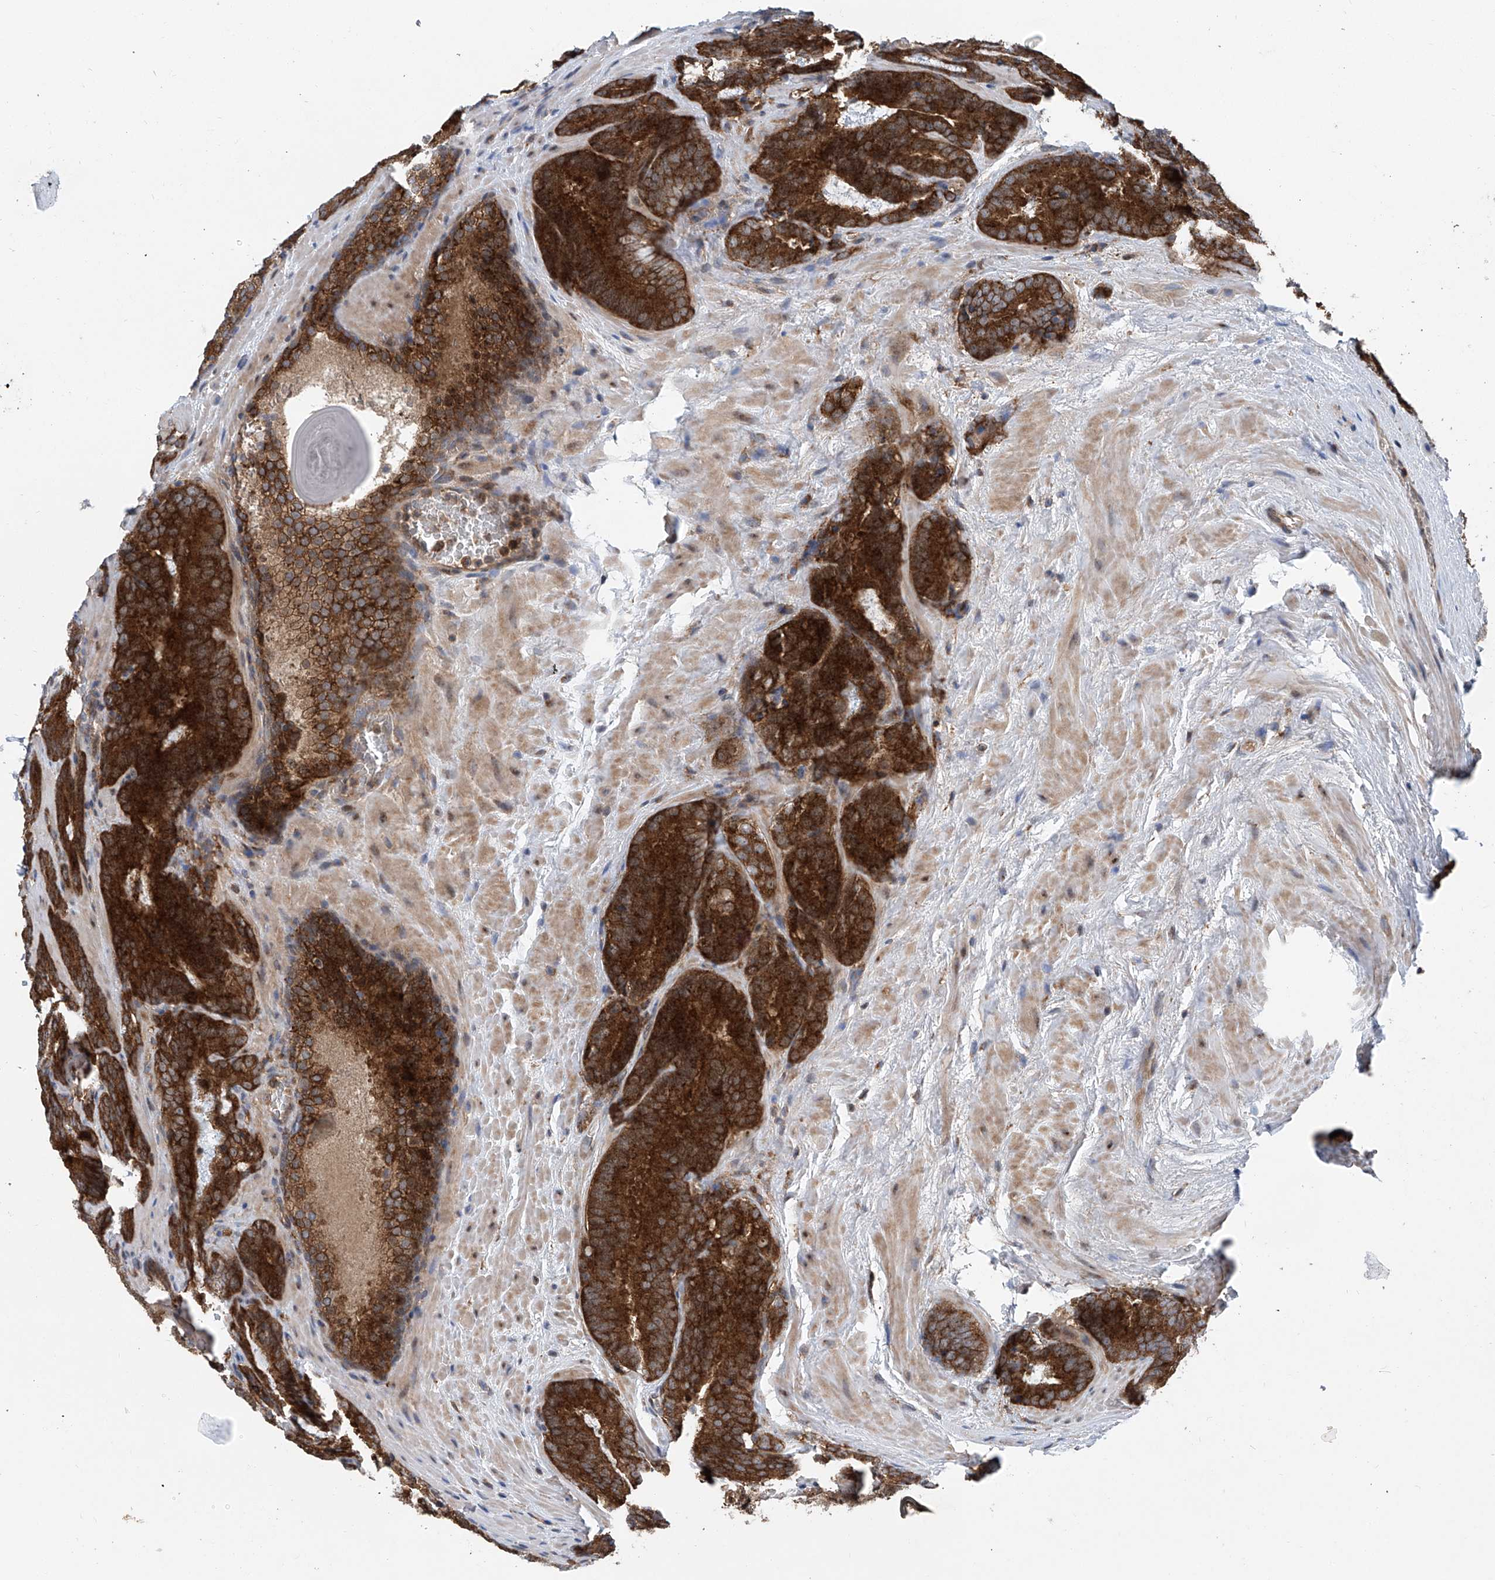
{"staining": {"intensity": "strong", "quantity": ">75%", "location": "cytoplasmic/membranous"}, "tissue": "prostate cancer", "cell_type": "Tumor cells", "image_type": "cancer", "snomed": [{"axis": "morphology", "description": "Adenocarcinoma, High grade"}, {"axis": "topography", "description": "Prostate"}], "caption": "High-power microscopy captured an immunohistochemistry photomicrograph of prostate cancer (high-grade adenocarcinoma), revealing strong cytoplasmic/membranous expression in about >75% of tumor cells.", "gene": "SMAP1", "patient": {"sex": "male", "age": 66}}